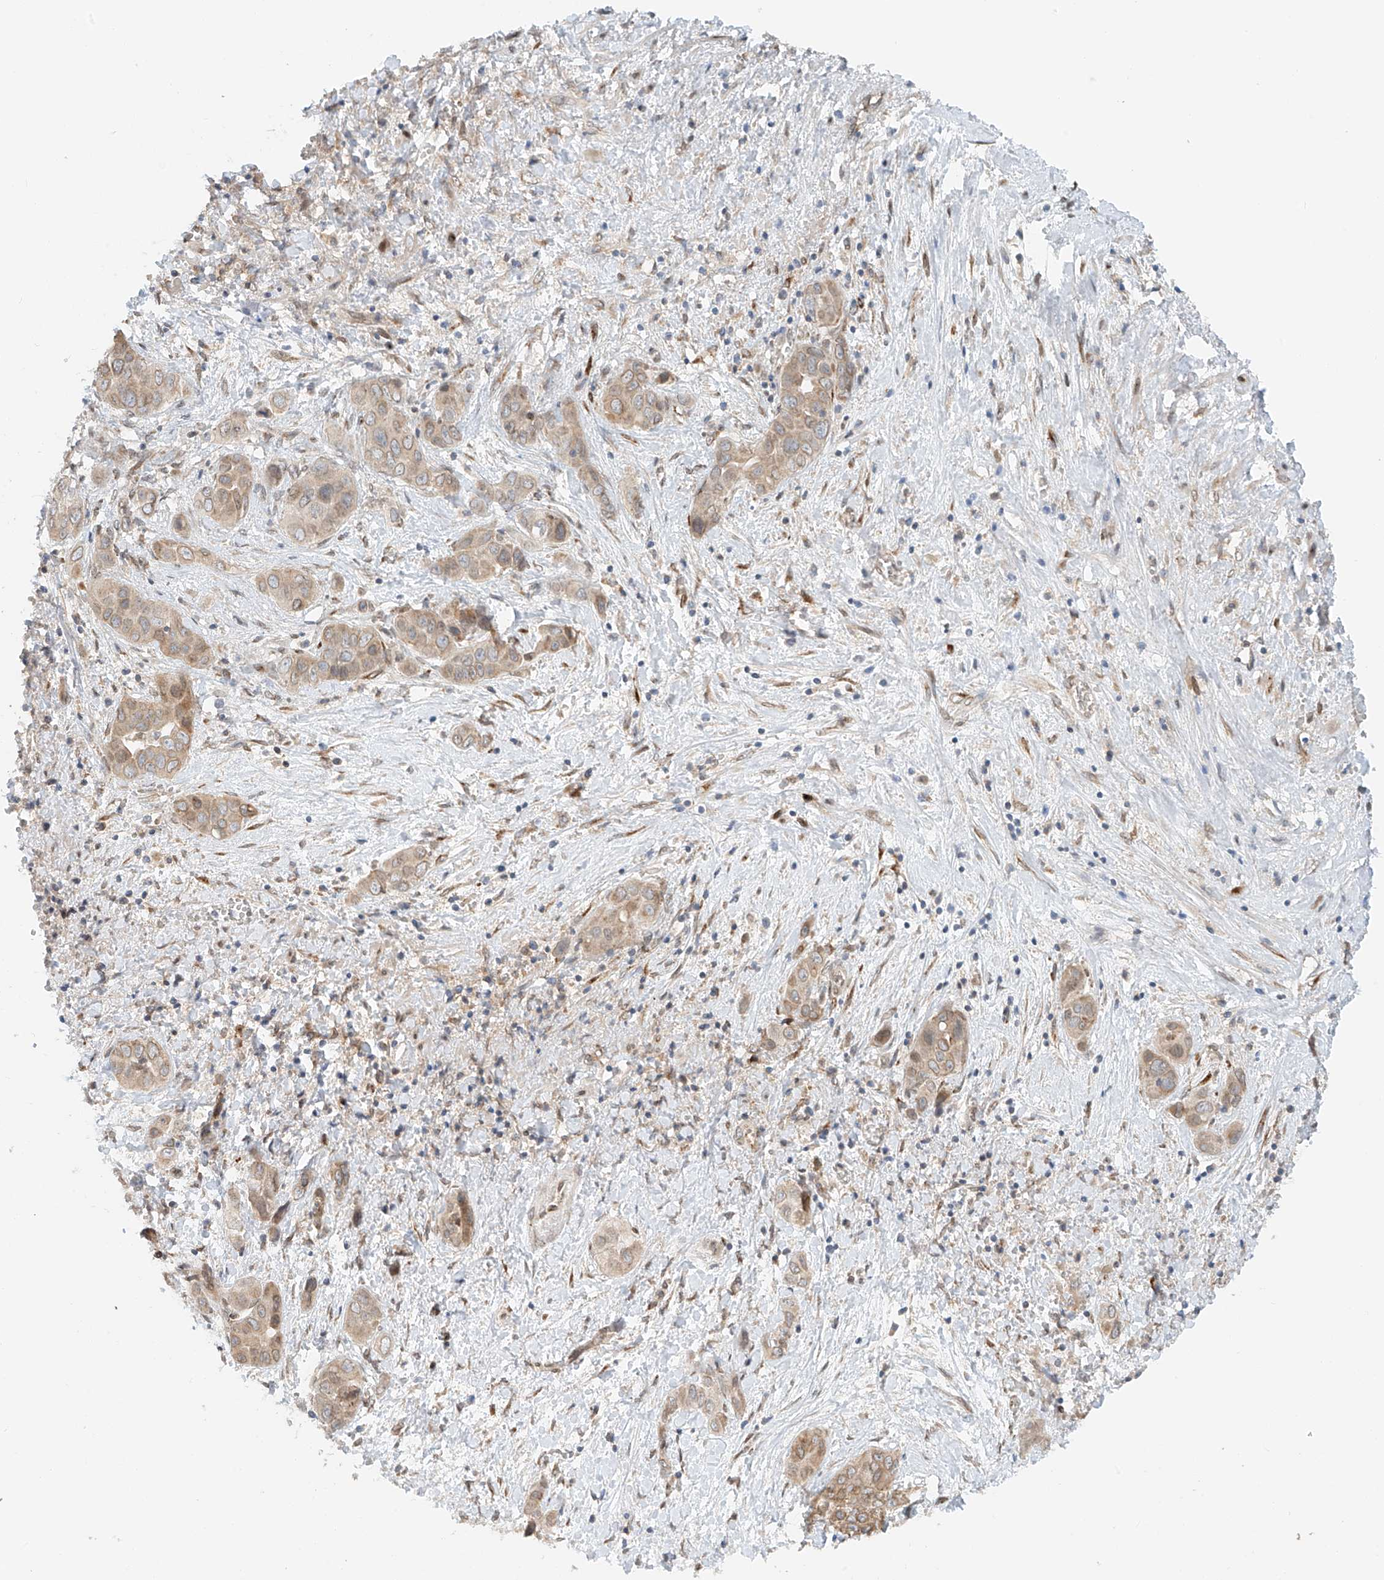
{"staining": {"intensity": "weak", "quantity": ">75%", "location": "cytoplasmic/membranous"}, "tissue": "liver cancer", "cell_type": "Tumor cells", "image_type": "cancer", "snomed": [{"axis": "morphology", "description": "Cholangiocarcinoma"}, {"axis": "topography", "description": "Liver"}], "caption": "A brown stain shows weak cytoplasmic/membranous staining of a protein in liver cancer tumor cells.", "gene": "STARD9", "patient": {"sex": "female", "age": 52}}